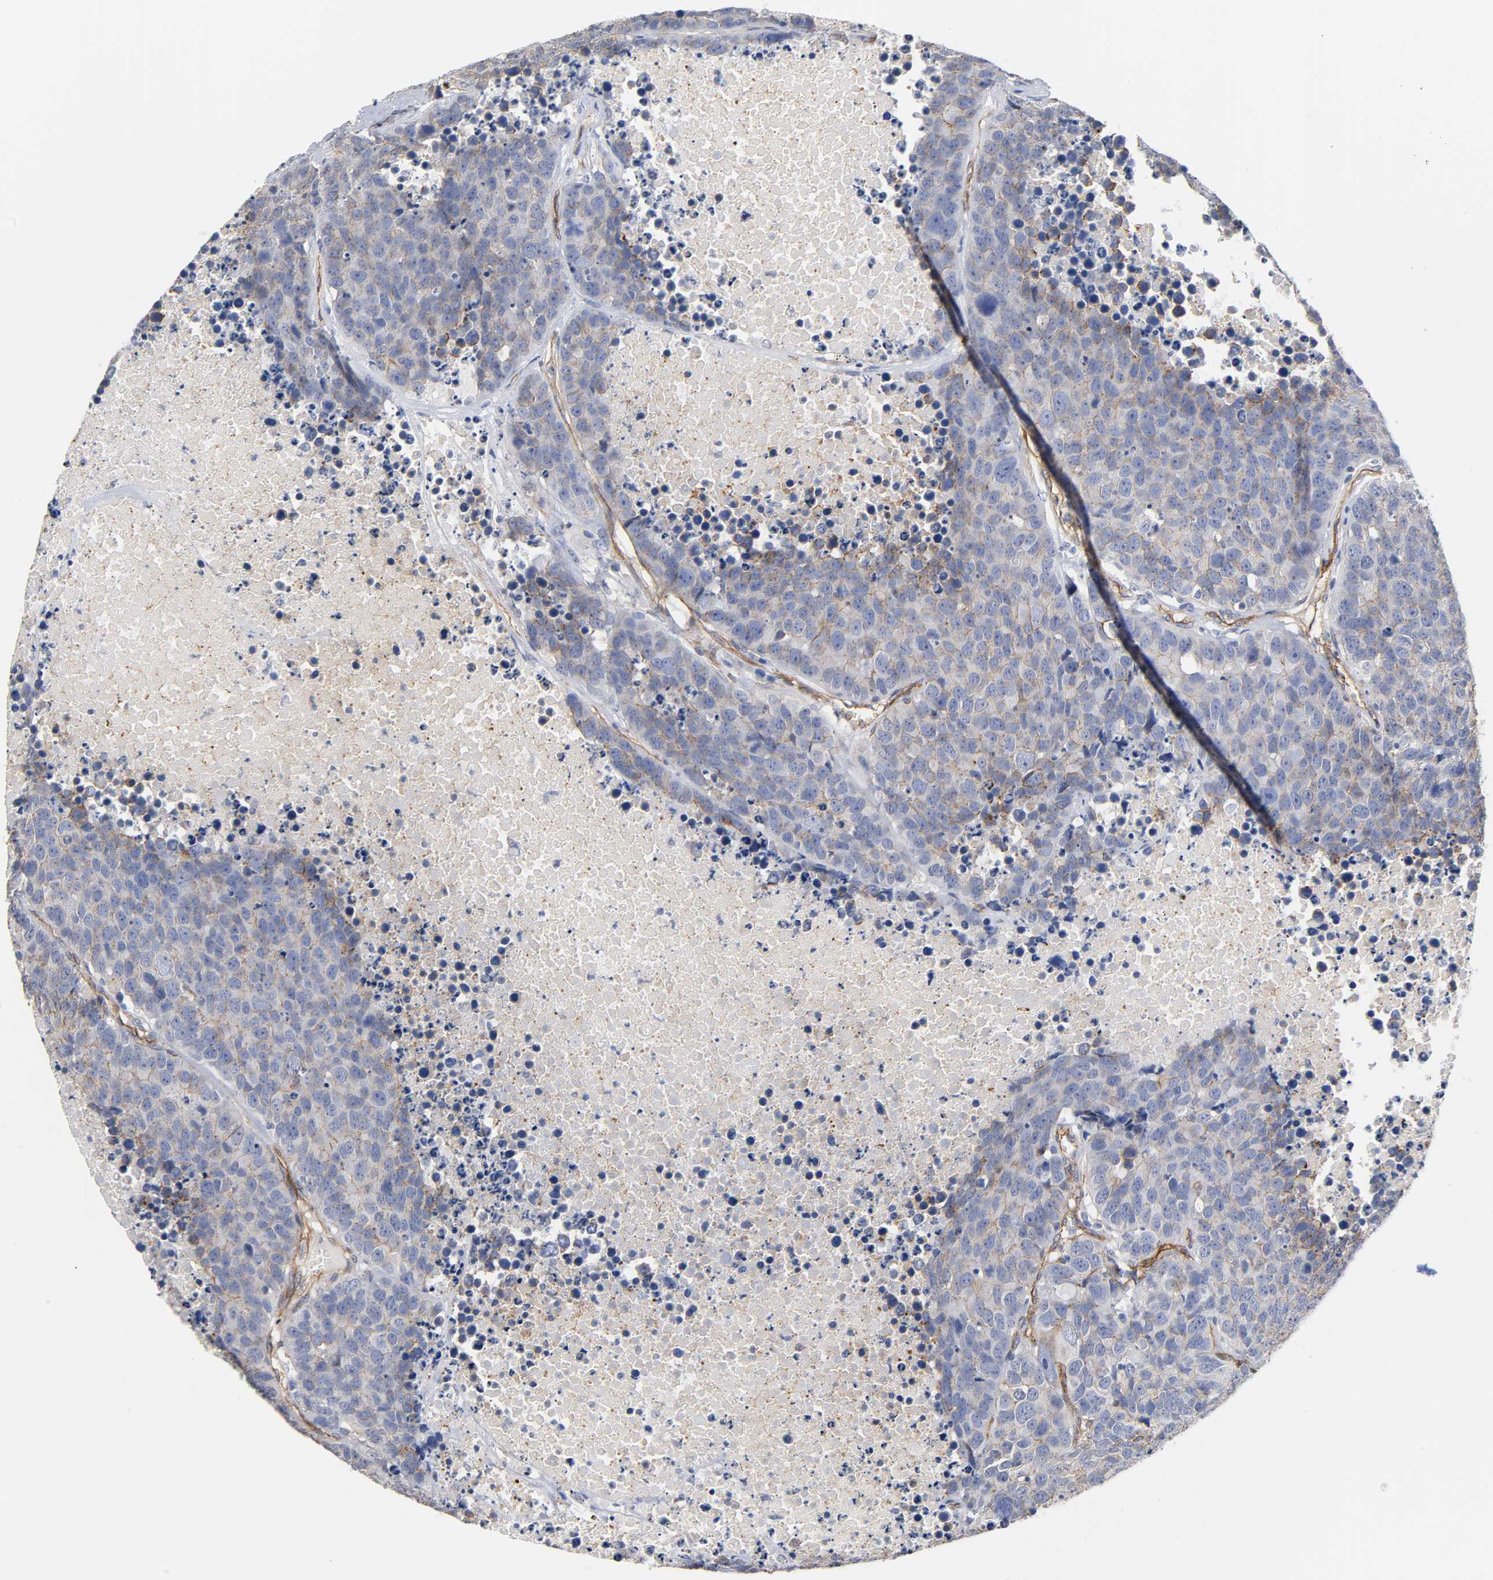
{"staining": {"intensity": "weak", "quantity": "25%-75%", "location": "cytoplasmic/membranous"}, "tissue": "carcinoid", "cell_type": "Tumor cells", "image_type": "cancer", "snomed": [{"axis": "morphology", "description": "Carcinoid, malignant, NOS"}, {"axis": "topography", "description": "Lung"}], "caption": "Malignant carcinoid was stained to show a protein in brown. There is low levels of weak cytoplasmic/membranous positivity in approximately 25%-75% of tumor cells.", "gene": "SPTAN1", "patient": {"sex": "male", "age": 60}}